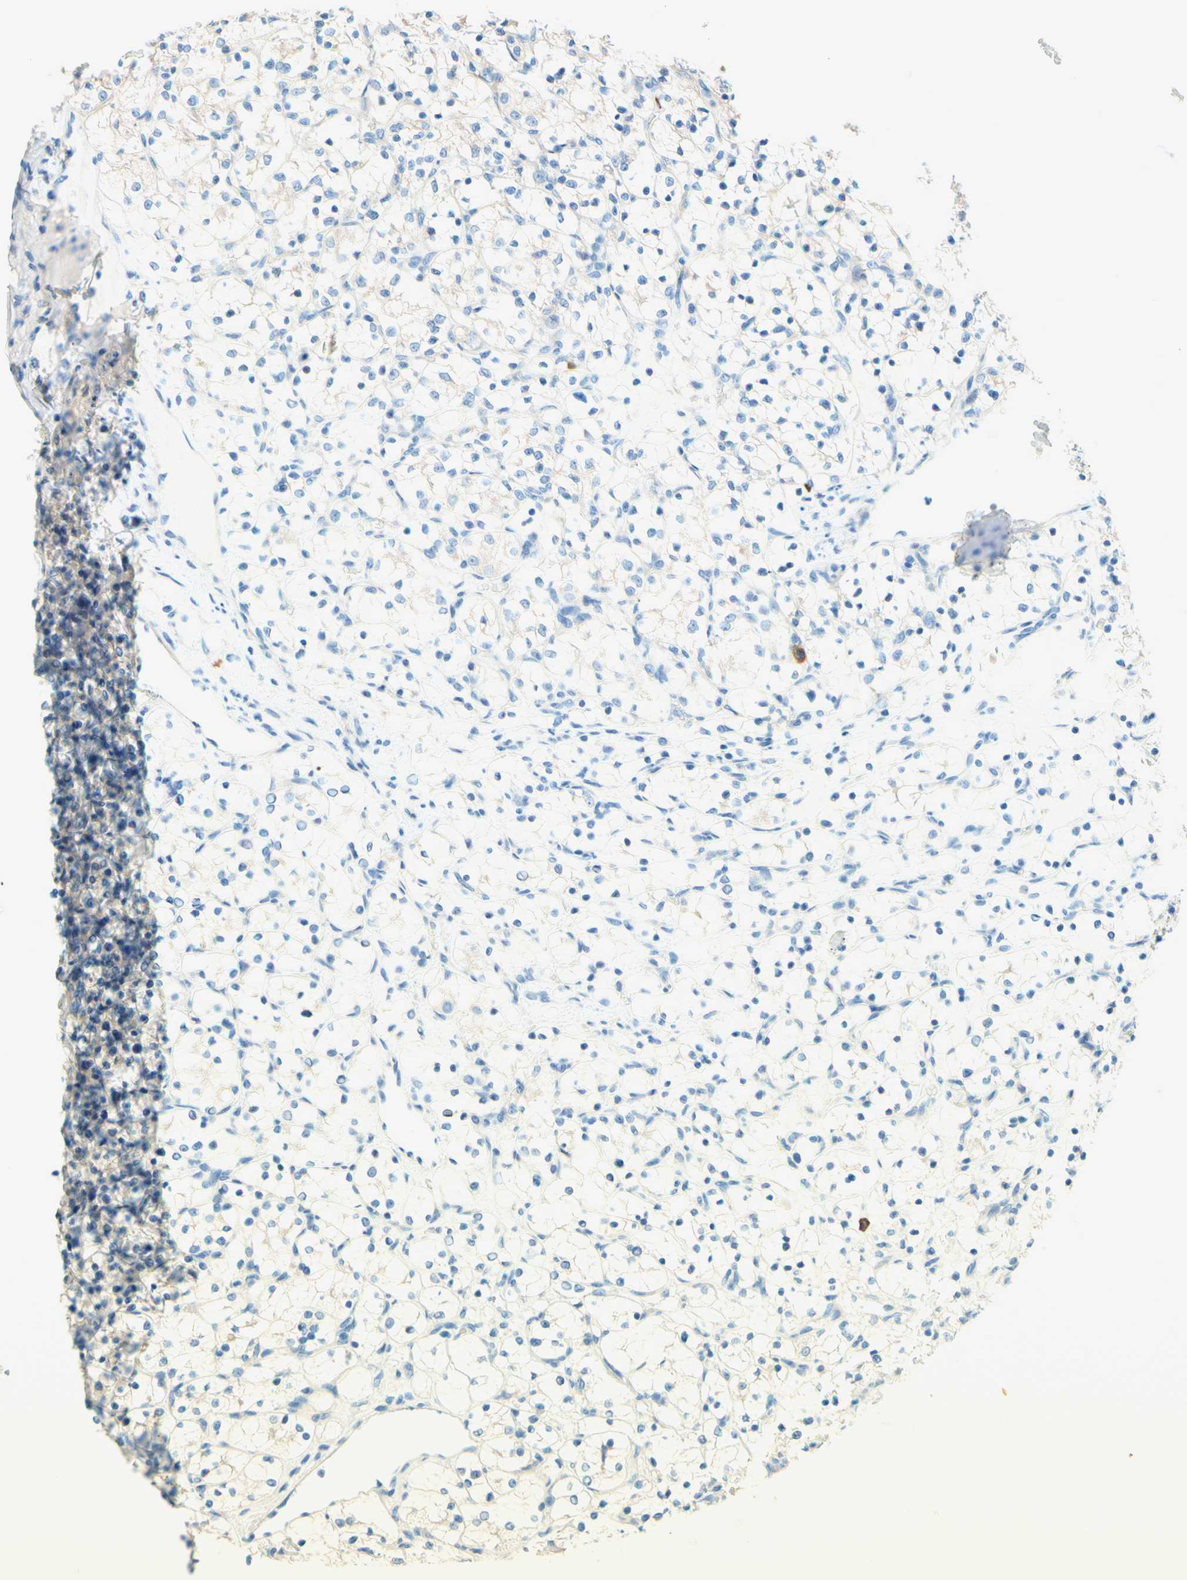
{"staining": {"intensity": "negative", "quantity": "none", "location": "none"}, "tissue": "renal cancer", "cell_type": "Tumor cells", "image_type": "cancer", "snomed": [{"axis": "morphology", "description": "Adenocarcinoma, NOS"}, {"axis": "topography", "description": "Kidney"}], "caption": "IHC histopathology image of renal adenocarcinoma stained for a protein (brown), which exhibits no staining in tumor cells.", "gene": "PASD1", "patient": {"sex": "female", "age": 69}}